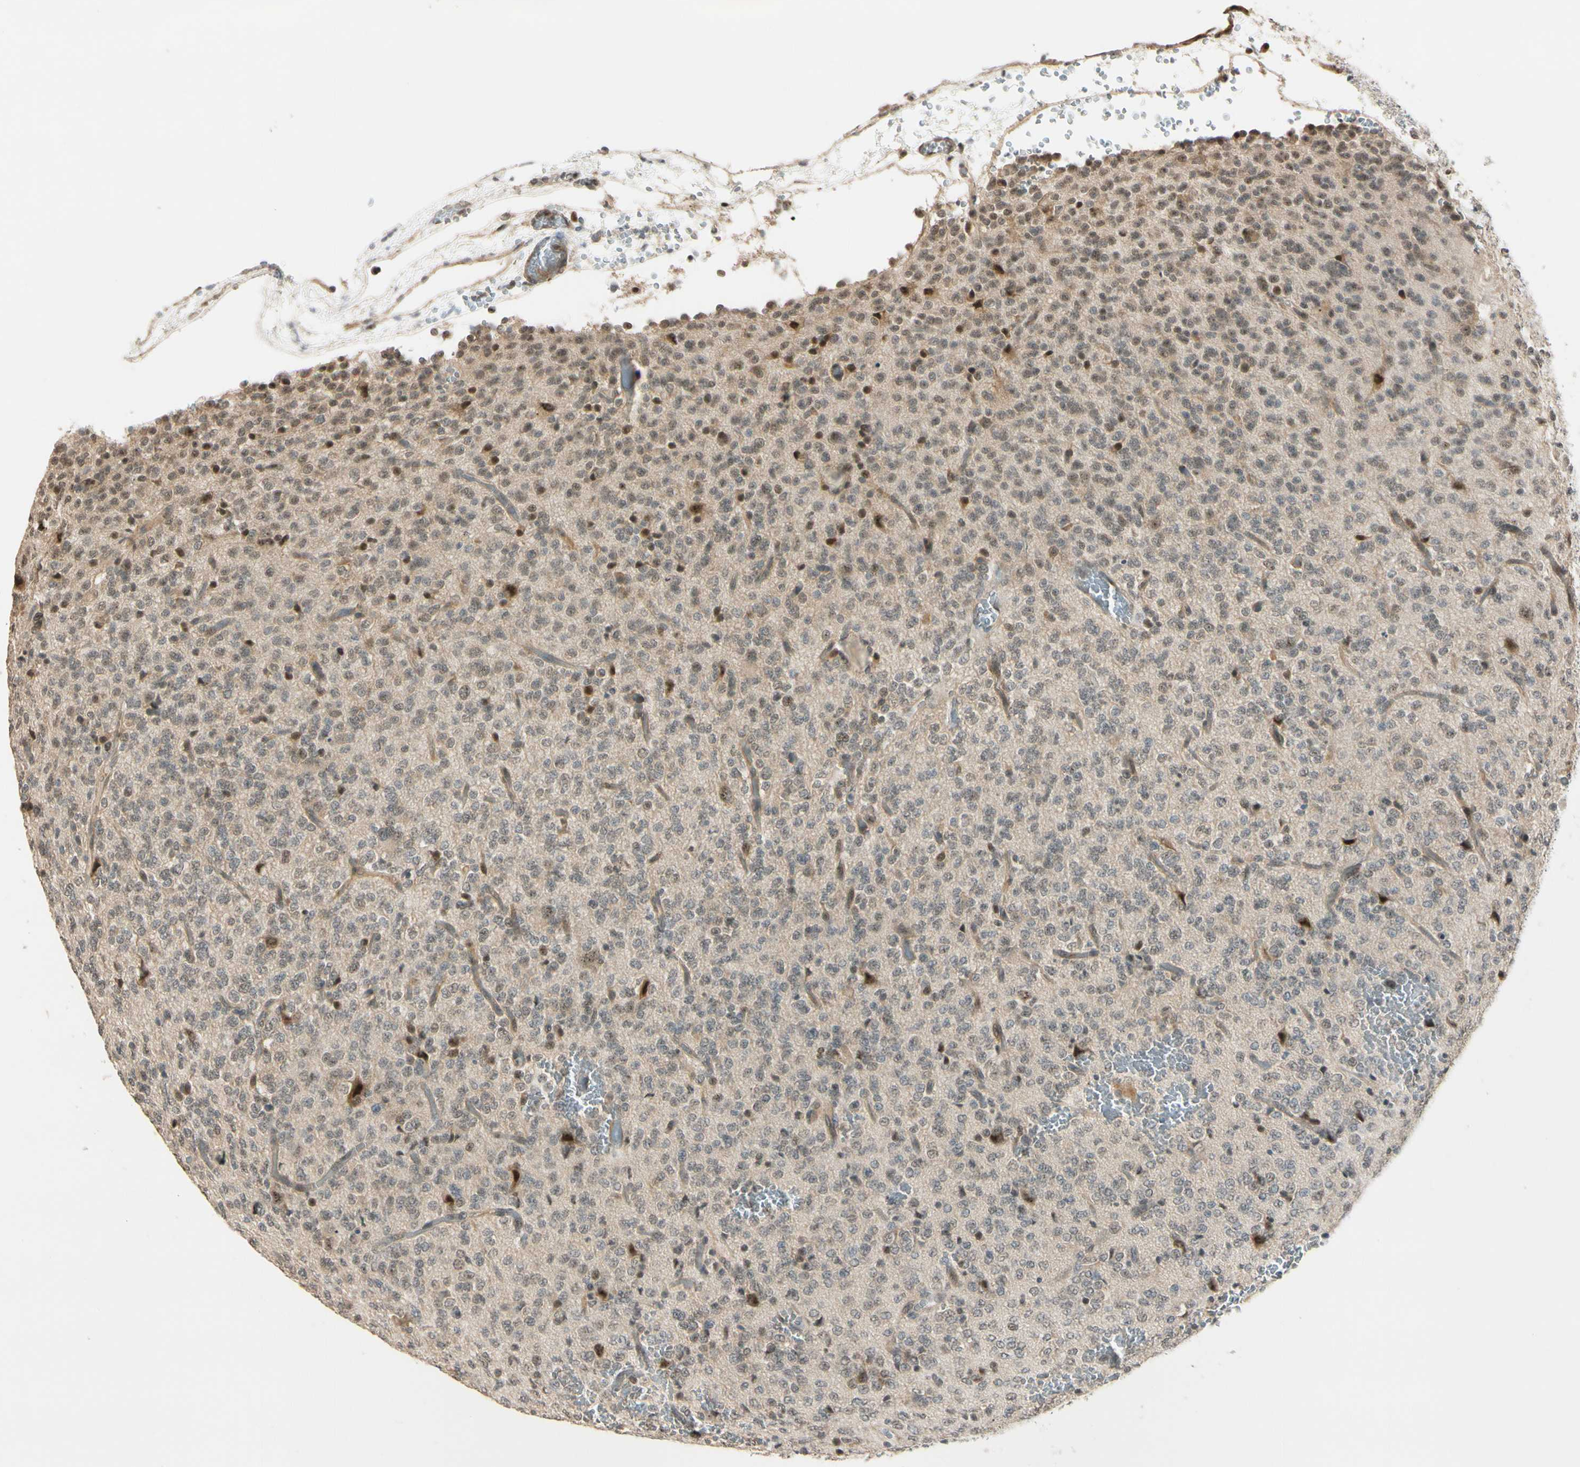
{"staining": {"intensity": "strong", "quantity": "<25%", "location": "cytoplasmic/membranous,nuclear"}, "tissue": "glioma", "cell_type": "Tumor cells", "image_type": "cancer", "snomed": [{"axis": "morphology", "description": "Glioma, malignant, Low grade"}, {"axis": "topography", "description": "Brain"}], "caption": "High-magnification brightfield microscopy of low-grade glioma (malignant) stained with DAB (brown) and counterstained with hematoxylin (blue). tumor cells exhibit strong cytoplasmic/membranous and nuclear staining is appreciated in about<25% of cells. (Brightfield microscopy of DAB IHC at high magnification).", "gene": "MCPH1", "patient": {"sex": "male", "age": 38}}